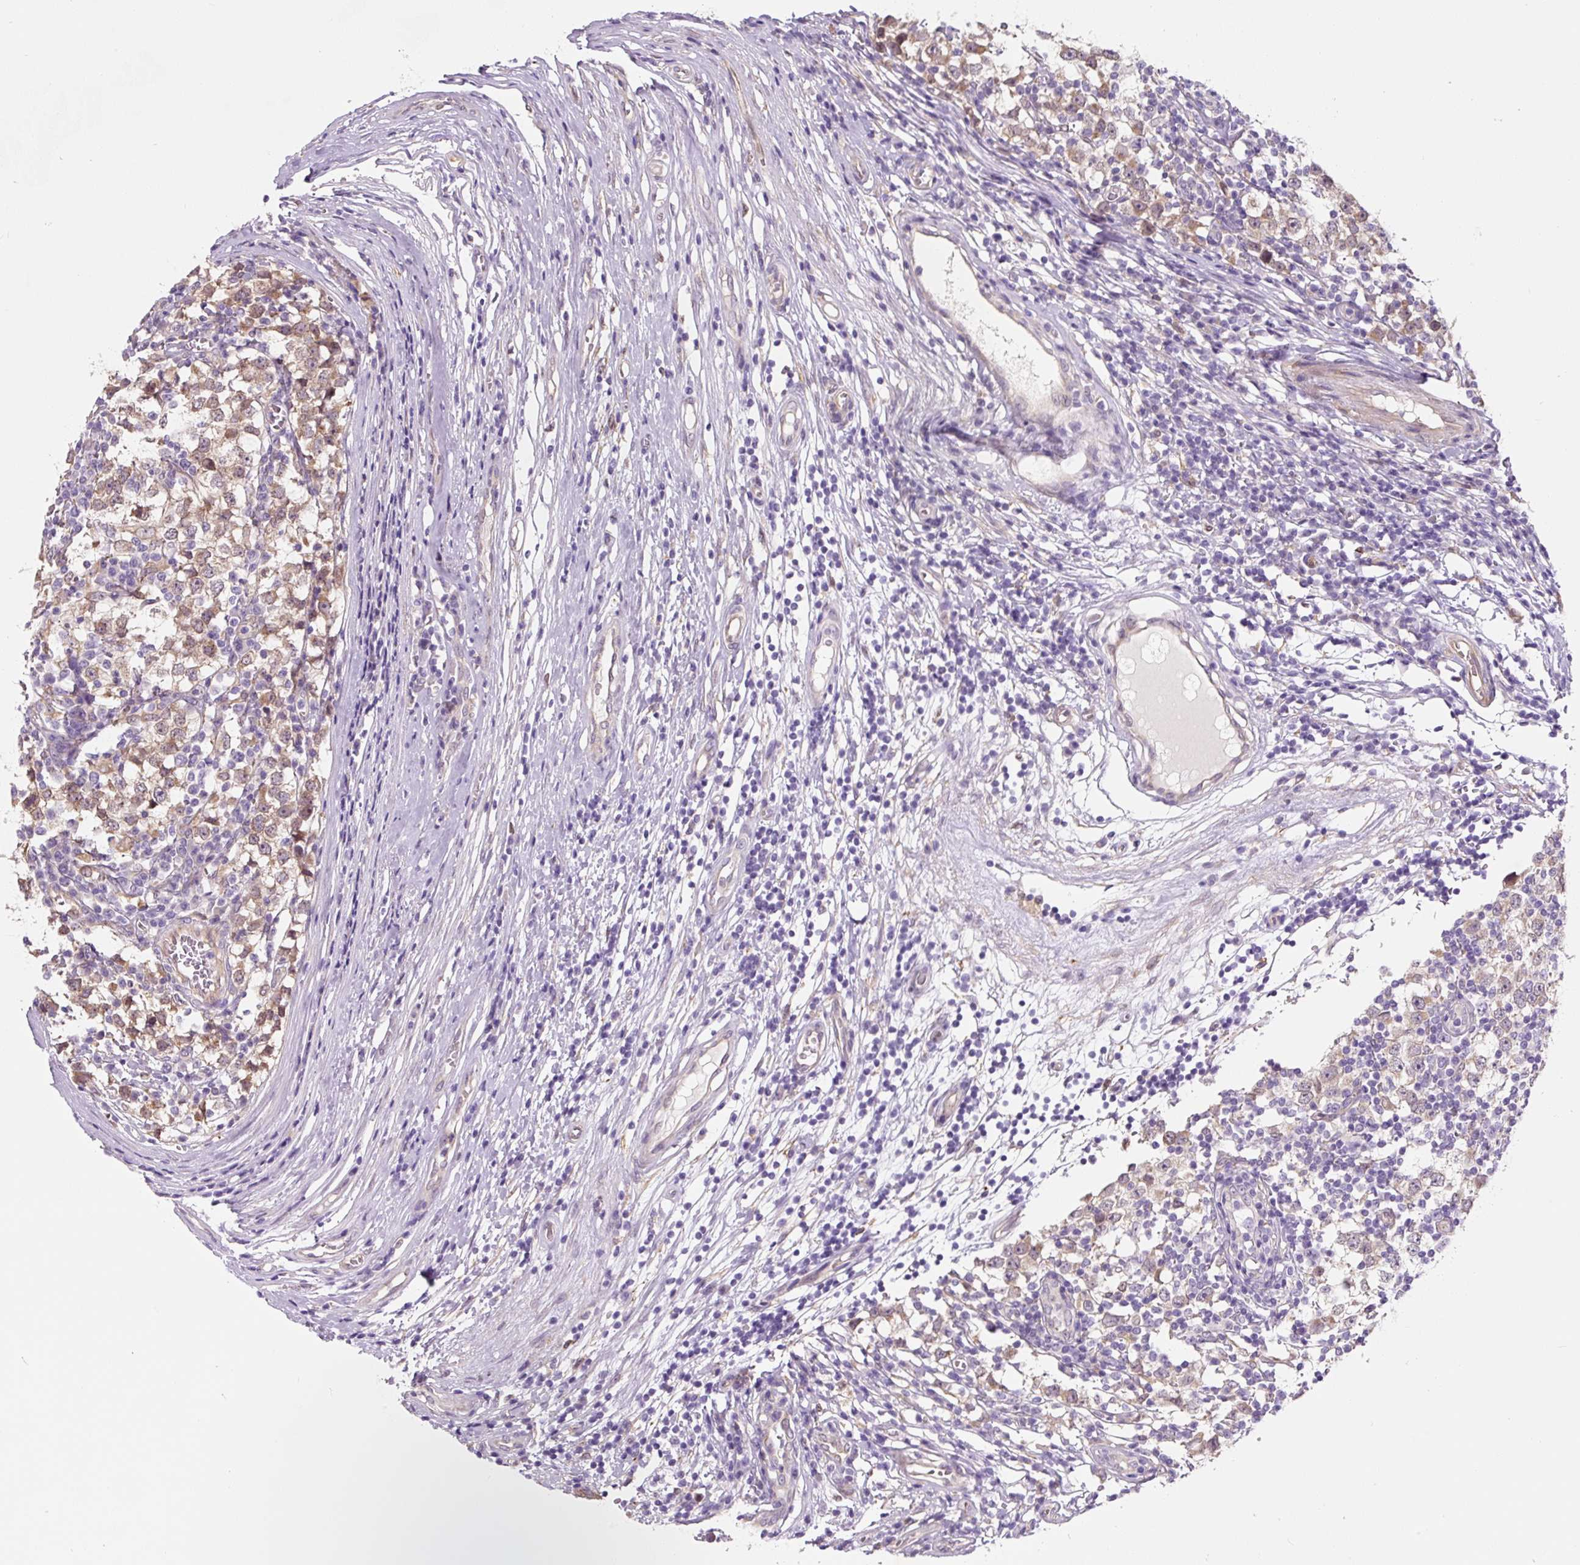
{"staining": {"intensity": "weak", "quantity": ">75%", "location": "cytoplasmic/membranous"}, "tissue": "testis cancer", "cell_type": "Tumor cells", "image_type": "cancer", "snomed": [{"axis": "morphology", "description": "Seminoma, NOS"}, {"axis": "topography", "description": "Testis"}], "caption": "Immunohistochemical staining of testis seminoma demonstrates low levels of weak cytoplasmic/membranous protein positivity in about >75% of tumor cells.", "gene": "ASRGL1", "patient": {"sex": "male", "age": 65}}